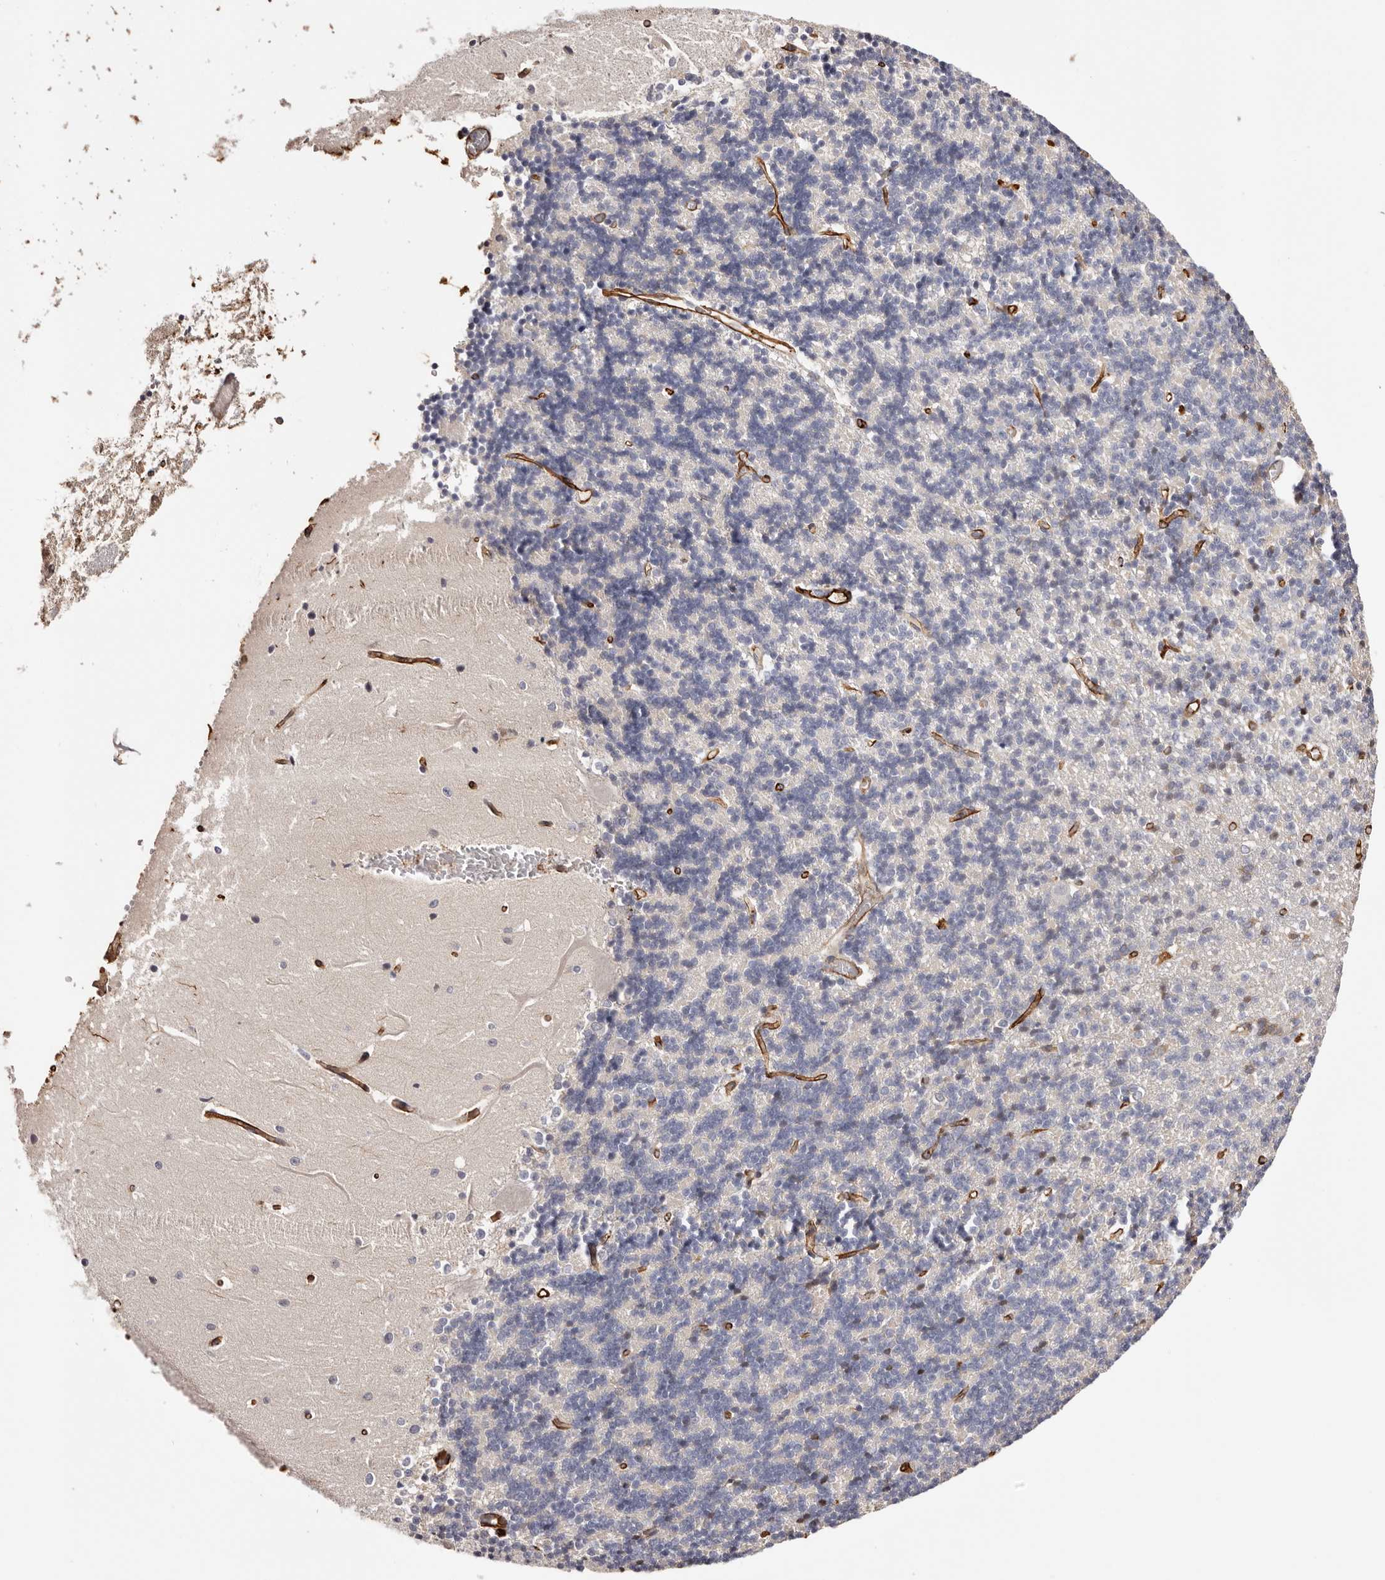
{"staining": {"intensity": "negative", "quantity": "none", "location": "none"}, "tissue": "cerebellum", "cell_type": "Cells in granular layer", "image_type": "normal", "snomed": [{"axis": "morphology", "description": "Normal tissue, NOS"}, {"axis": "topography", "description": "Cerebellum"}], "caption": "IHC micrograph of unremarkable cerebellum stained for a protein (brown), which reveals no positivity in cells in granular layer.", "gene": "ZNF557", "patient": {"sex": "male", "age": 37}}